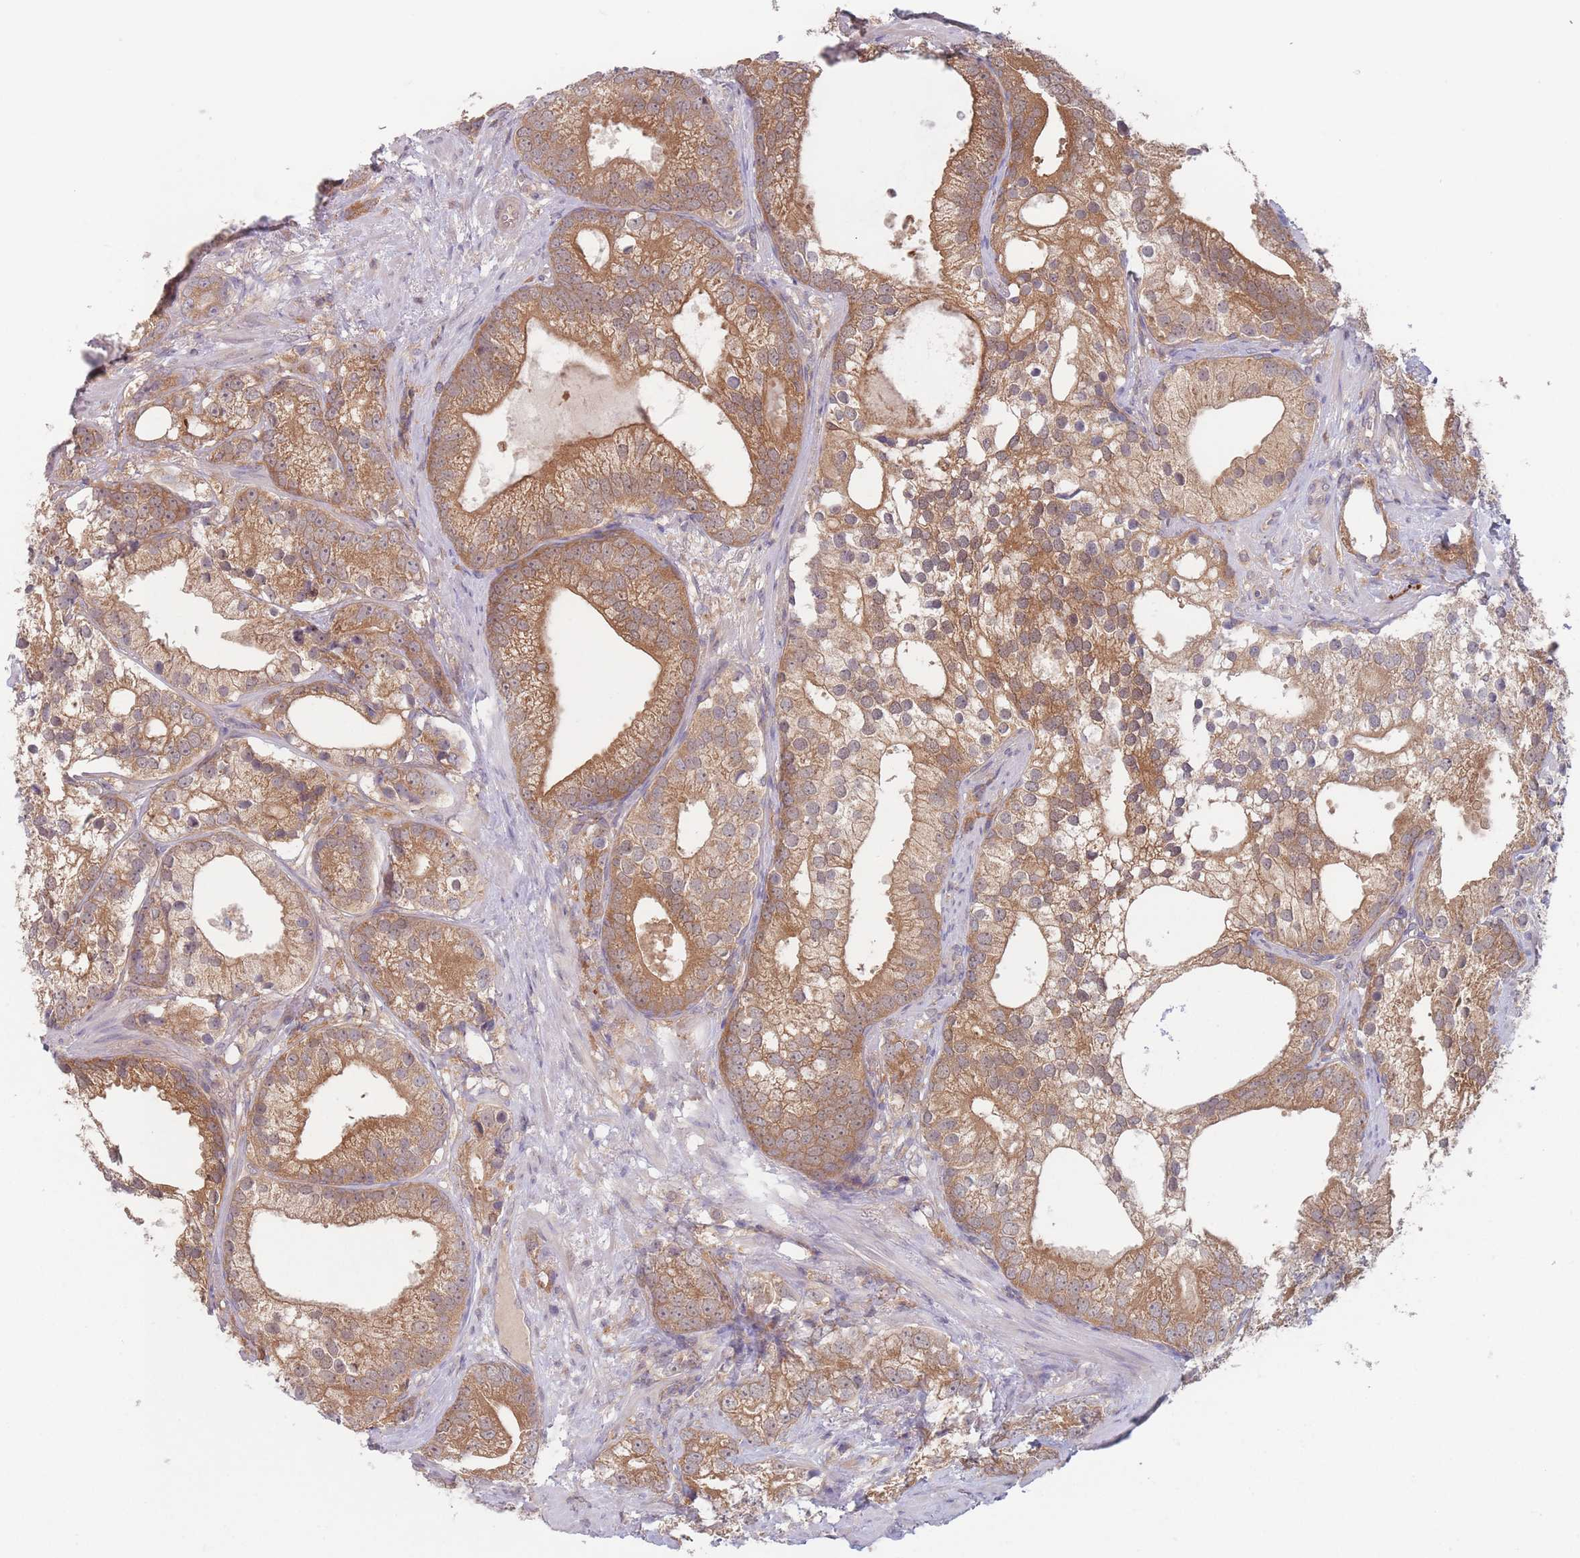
{"staining": {"intensity": "moderate", "quantity": ">75%", "location": "cytoplasmic/membranous"}, "tissue": "prostate cancer", "cell_type": "Tumor cells", "image_type": "cancer", "snomed": [{"axis": "morphology", "description": "Adenocarcinoma, High grade"}, {"axis": "topography", "description": "Prostate"}], "caption": "Immunohistochemical staining of human high-grade adenocarcinoma (prostate) reveals moderate cytoplasmic/membranous protein positivity in approximately >75% of tumor cells.", "gene": "PPM1A", "patient": {"sex": "male", "age": 75}}